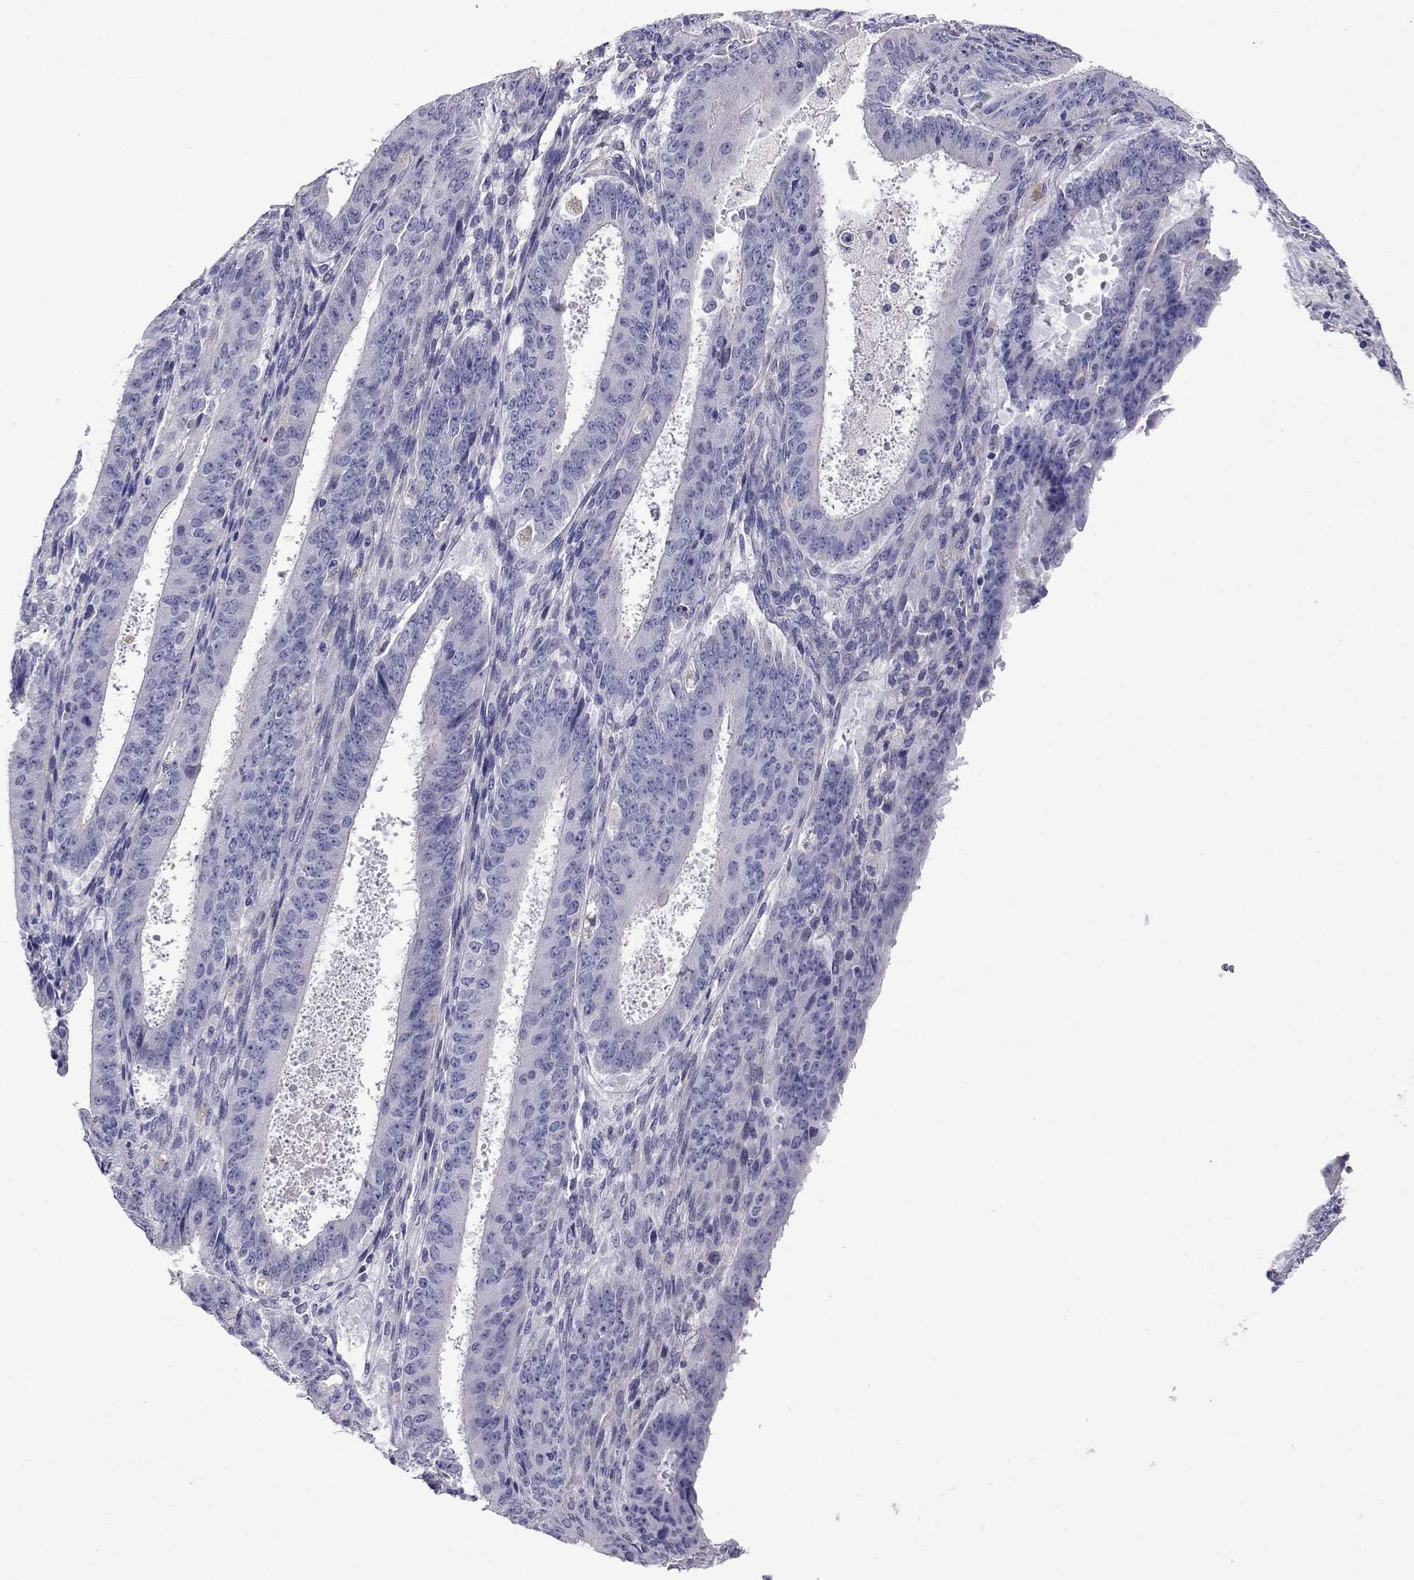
{"staining": {"intensity": "negative", "quantity": "none", "location": "none"}, "tissue": "ovarian cancer", "cell_type": "Tumor cells", "image_type": "cancer", "snomed": [{"axis": "morphology", "description": "Carcinoma, endometroid"}, {"axis": "topography", "description": "Ovary"}], "caption": "There is no significant expression in tumor cells of endometroid carcinoma (ovarian).", "gene": "STAR", "patient": {"sex": "female", "age": 42}}